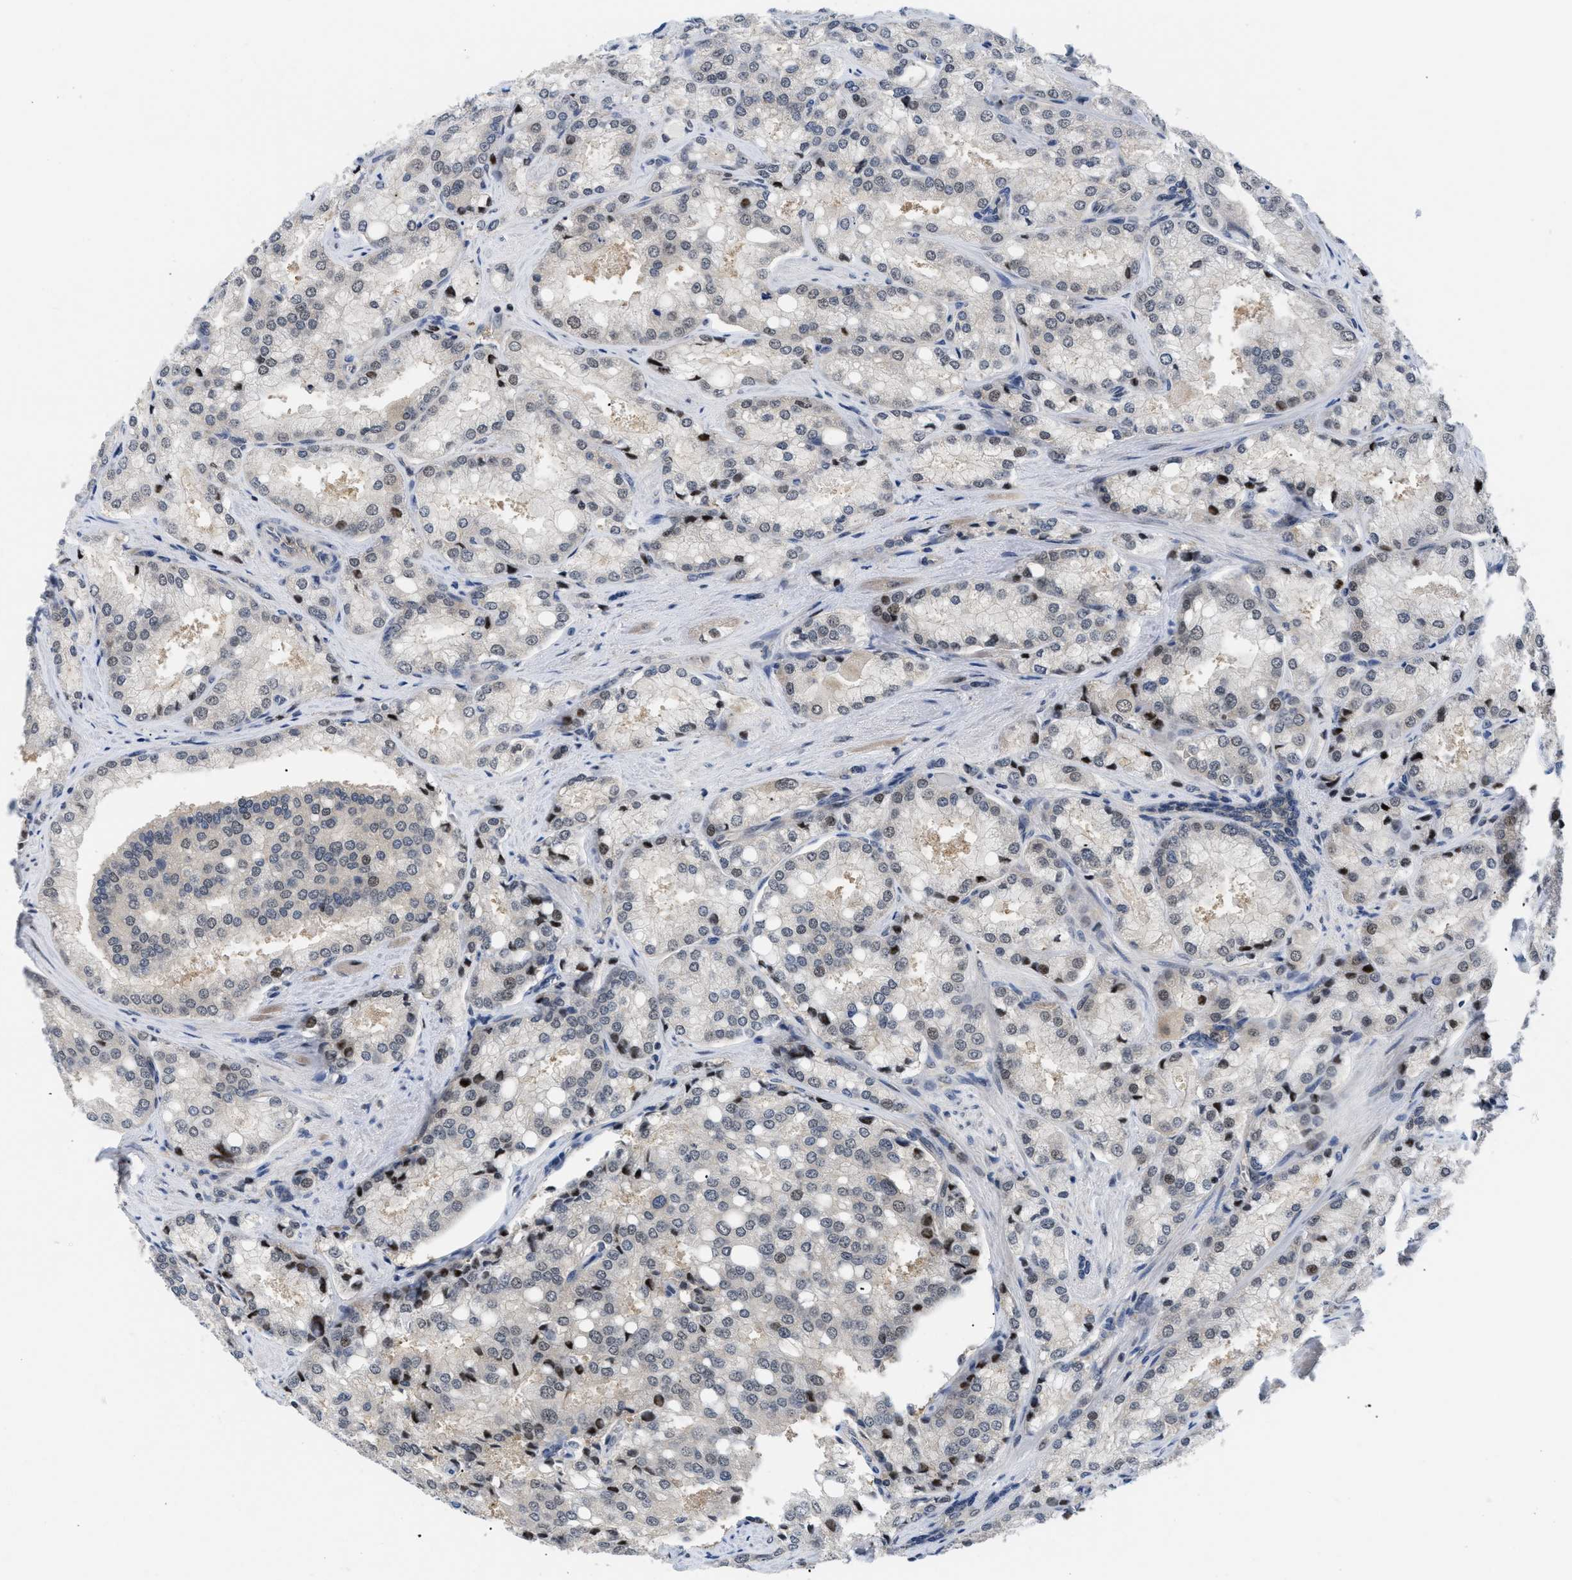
{"staining": {"intensity": "weak", "quantity": "<25%", "location": "nuclear"}, "tissue": "prostate cancer", "cell_type": "Tumor cells", "image_type": "cancer", "snomed": [{"axis": "morphology", "description": "Adenocarcinoma, High grade"}, {"axis": "topography", "description": "Prostate"}], "caption": "Tumor cells are negative for protein expression in human prostate high-grade adenocarcinoma.", "gene": "SLC29A2", "patient": {"sex": "male", "age": 50}}